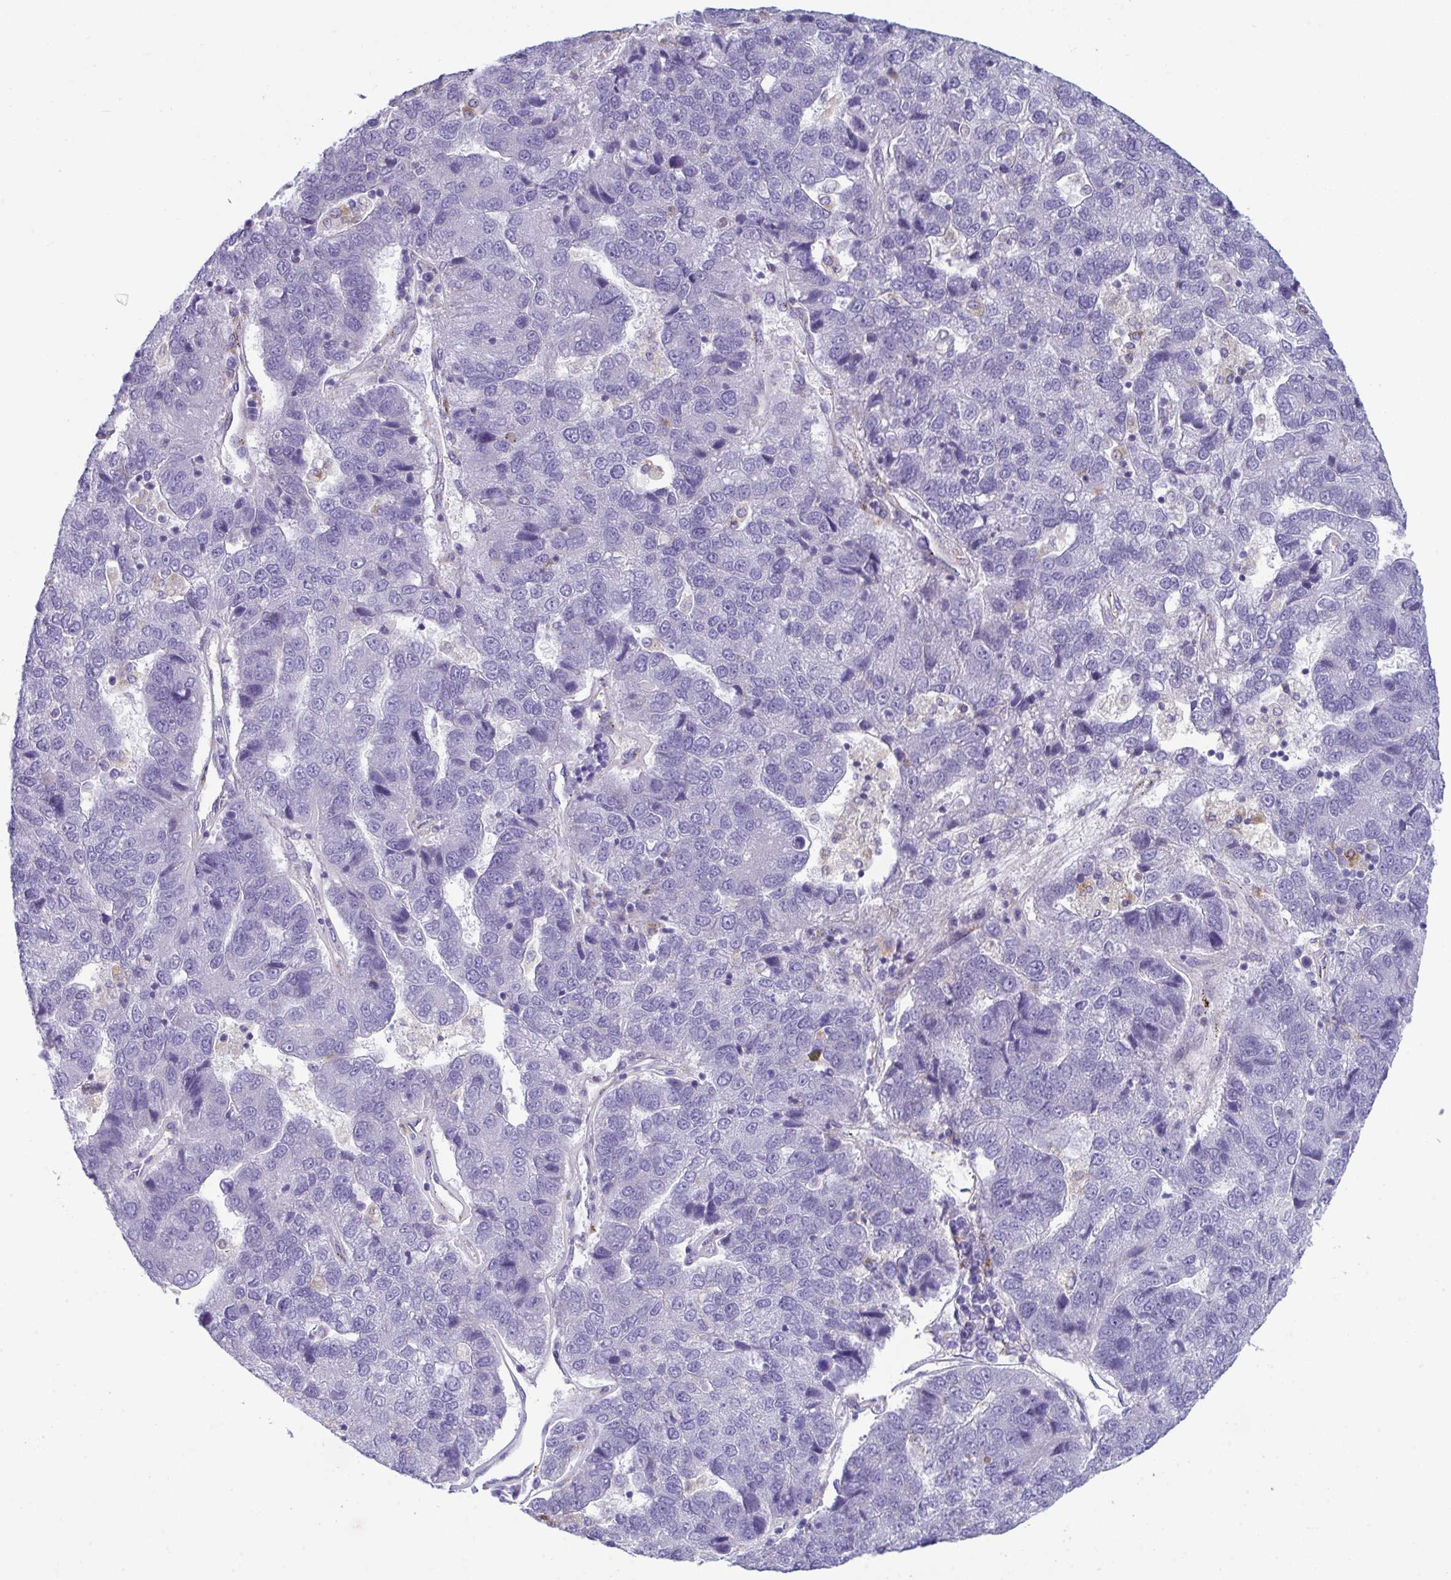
{"staining": {"intensity": "negative", "quantity": "none", "location": "none"}, "tissue": "pancreatic cancer", "cell_type": "Tumor cells", "image_type": "cancer", "snomed": [{"axis": "morphology", "description": "Adenocarcinoma, NOS"}, {"axis": "topography", "description": "Pancreas"}], "caption": "DAB immunohistochemical staining of pancreatic cancer displays no significant staining in tumor cells. The staining was performed using DAB to visualize the protein expression in brown, while the nuclei were stained in blue with hematoxylin (Magnification: 20x).", "gene": "TOR1AIP2", "patient": {"sex": "female", "age": 61}}